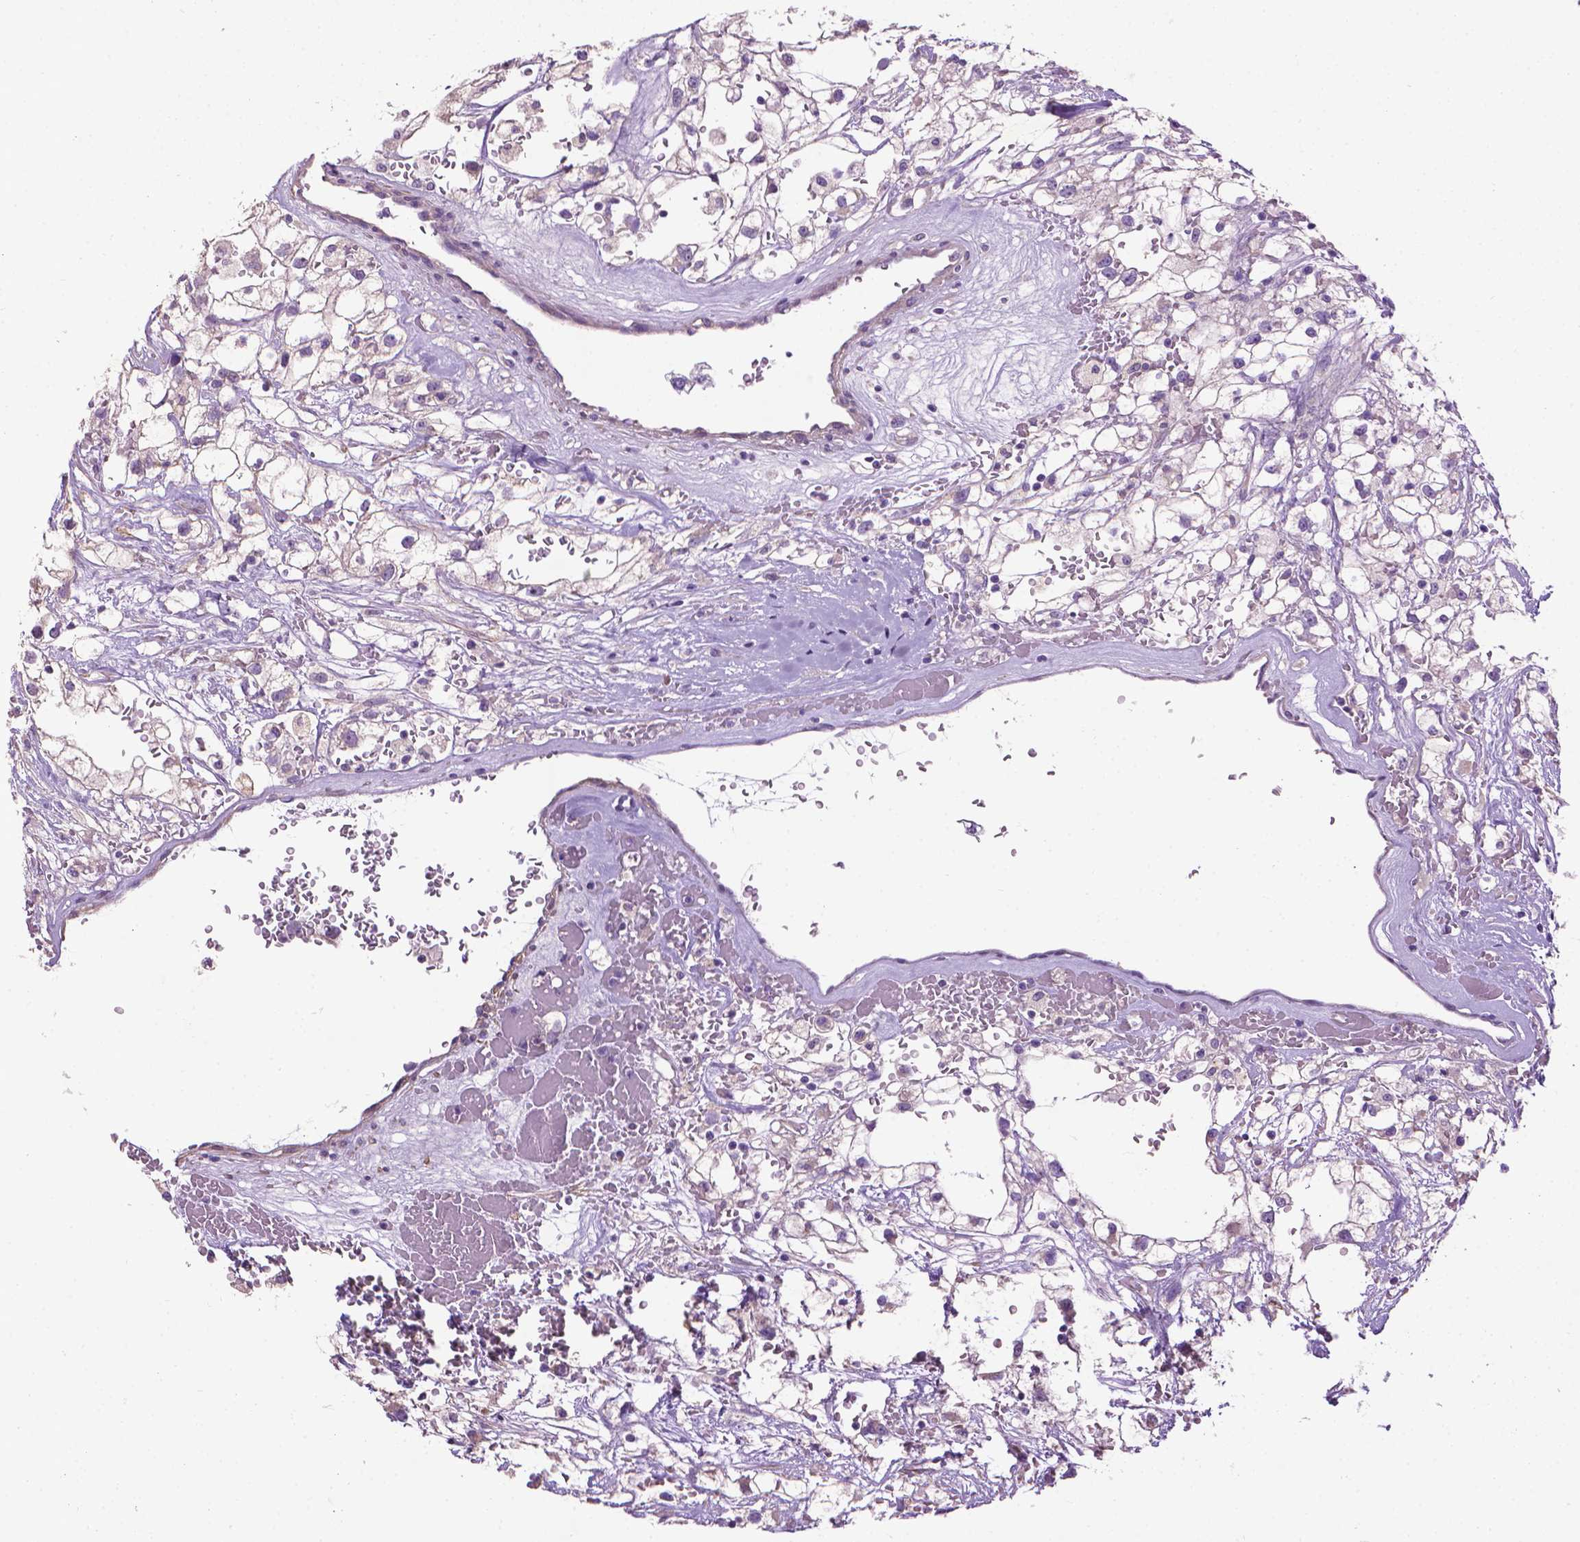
{"staining": {"intensity": "negative", "quantity": "none", "location": "none"}, "tissue": "renal cancer", "cell_type": "Tumor cells", "image_type": "cancer", "snomed": [{"axis": "morphology", "description": "Adenocarcinoma, NOS"}, {"axis": "topography", "description": "Kidney"}], "caption": "An immunohistochemistry (IHC) micrograph of renal cancer (adenocarcinoma) is shown. There is no staining in tumor cells of renal cancer (adenocarcinoma). (Brightfield microscopy of DAB immunohistochemistry at high magnification).", "gene": "AQP10", "patient": {"sex": "male", "age": 59}}